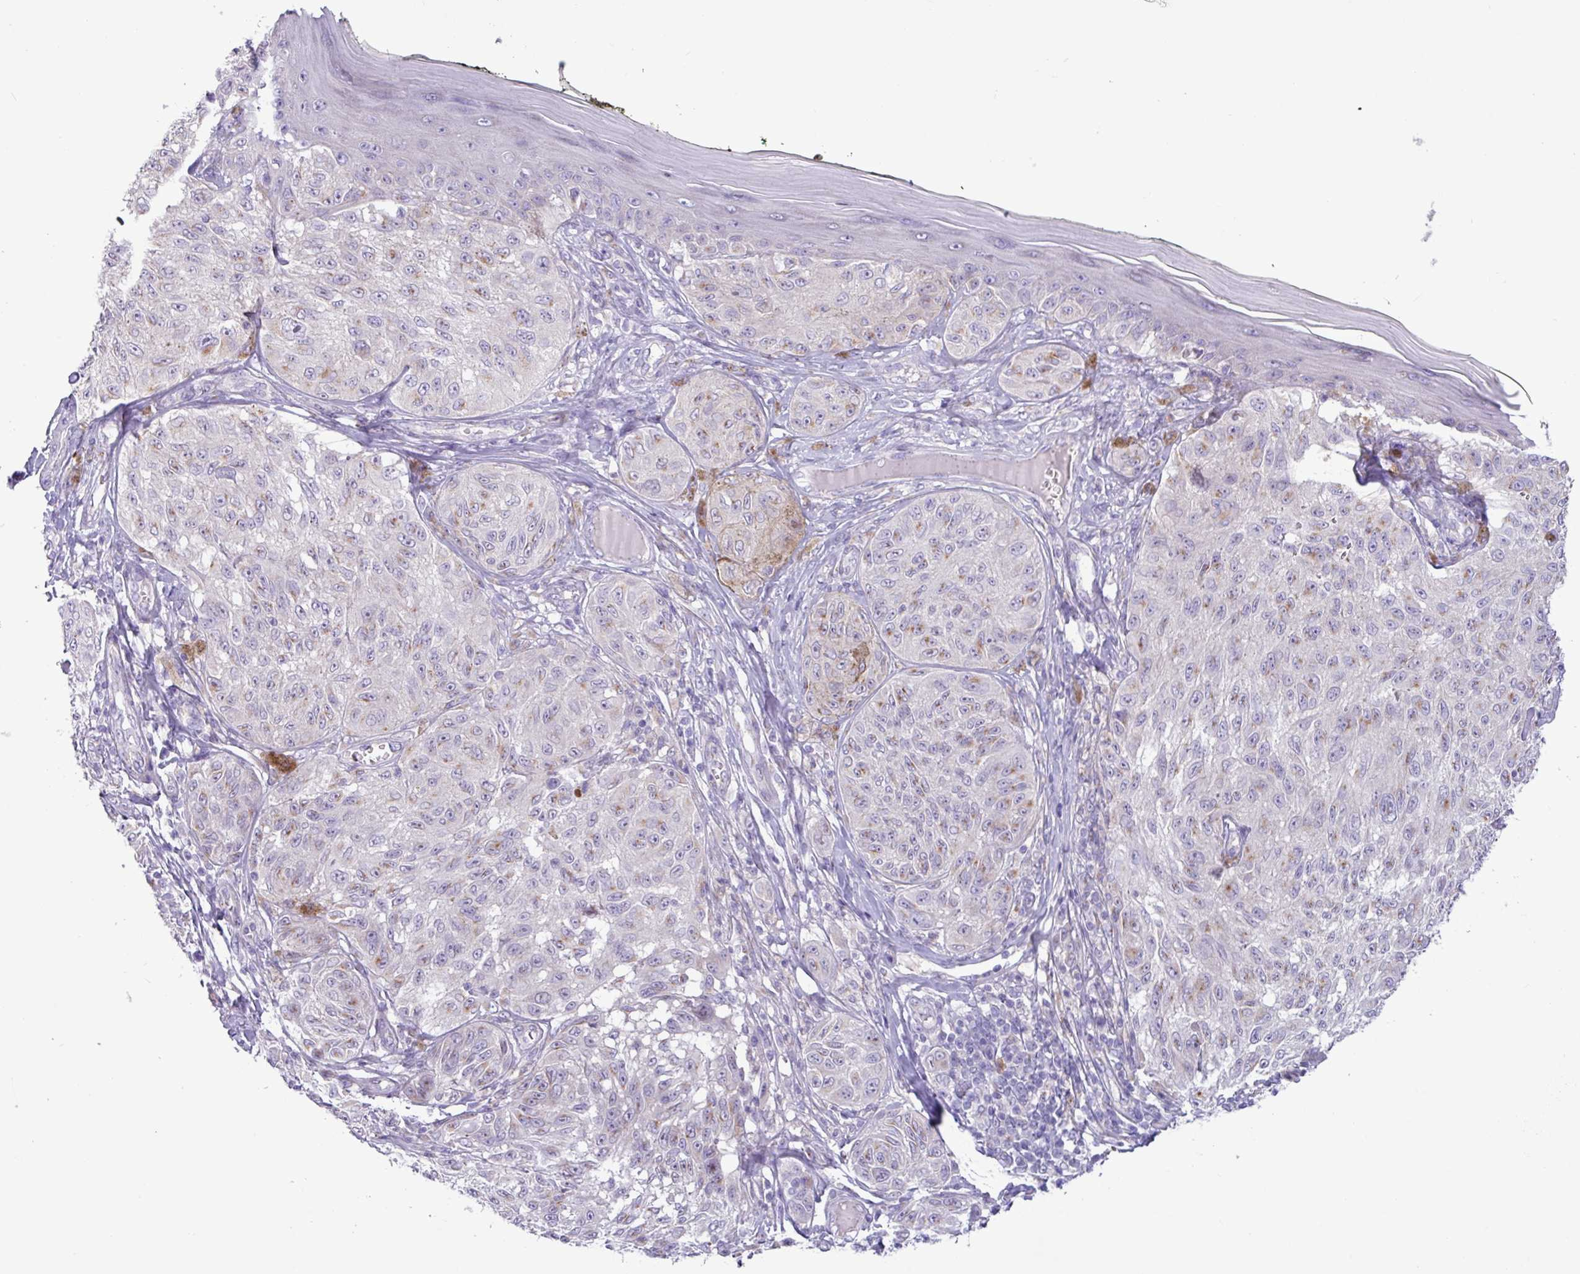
{"staining": {"intensity": "weak", "quantity": "25%-75%", "location": "cytoplasmic/membranous"}, "tissue": "melanoma", "cell_type": "Tumor cells", "image_type": "cancer", "snomed": [{"axis": "morphology", "description": "Malignant melanoma, NOS"}, {"axis": "topography", "description": "Skin"}], "caption": "A brown stain highlights weak cytoplasmic/membranous expression of a protein in melanoma tumor cells.", "gene": "STIMATE", "patient": {"sex": "male", "age": 68}}